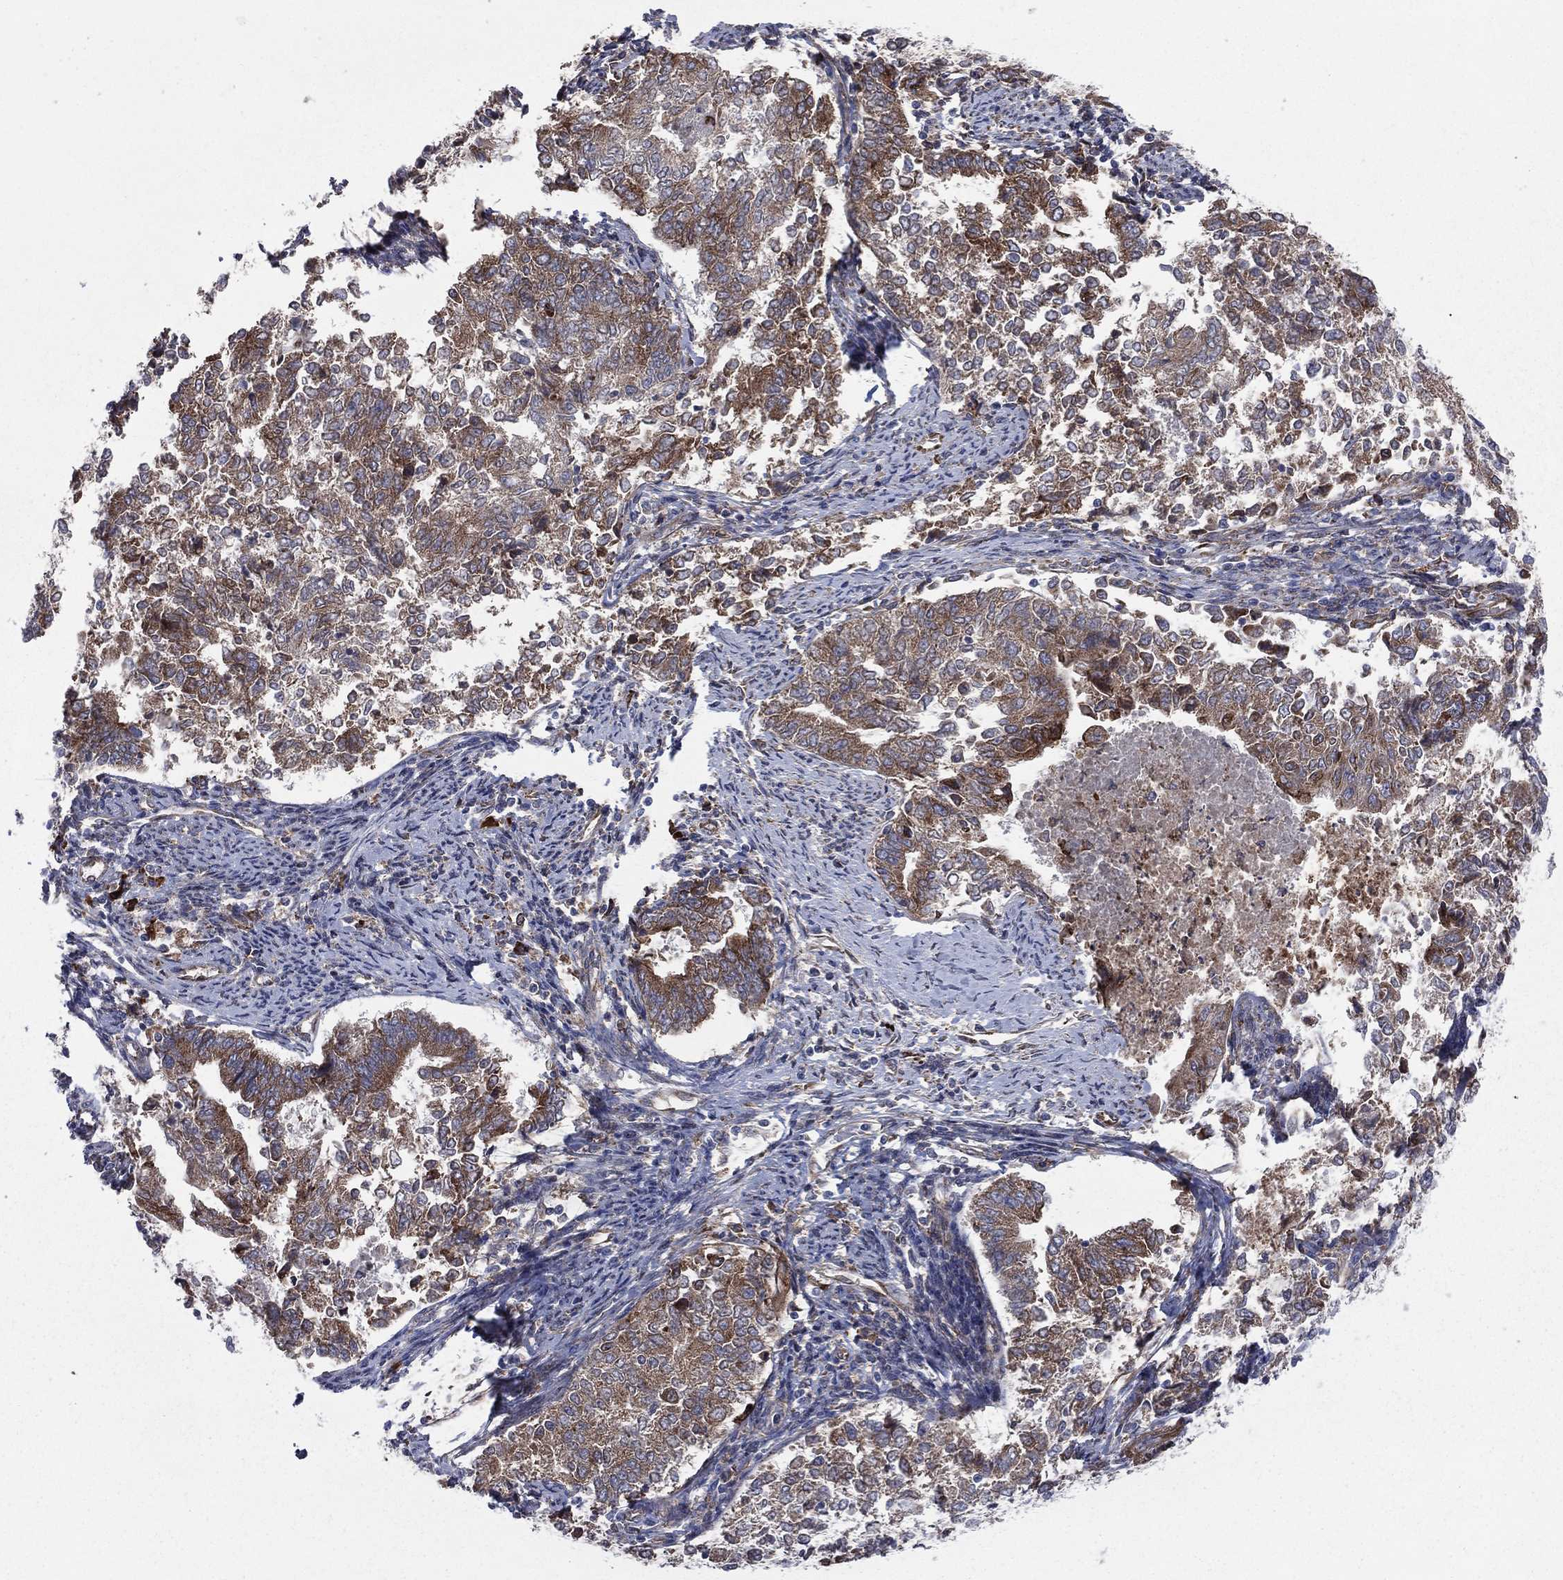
{"staining": {"intensity": "strong", "quantity": ">75%", "location": "cytoplasmic/membranous"}, "tissue": "endometrial cancer", "cell_type": "Tumor cells", "image_type": "cancer", "snomed": [{"axis": "morphology", "description": "Adenocarcinoma, NOS"}, {"axis": "topography", "description": "Endometrium"}], "caption": "Human adenocarcinoma (endometrial) stained for a protein (brown) exhibits strong cytoplasmic/membranous positive positivity in about >75% of tumor cells.", "gene": "CCDC159", "patient": {"sex": "female", "age": 65}}